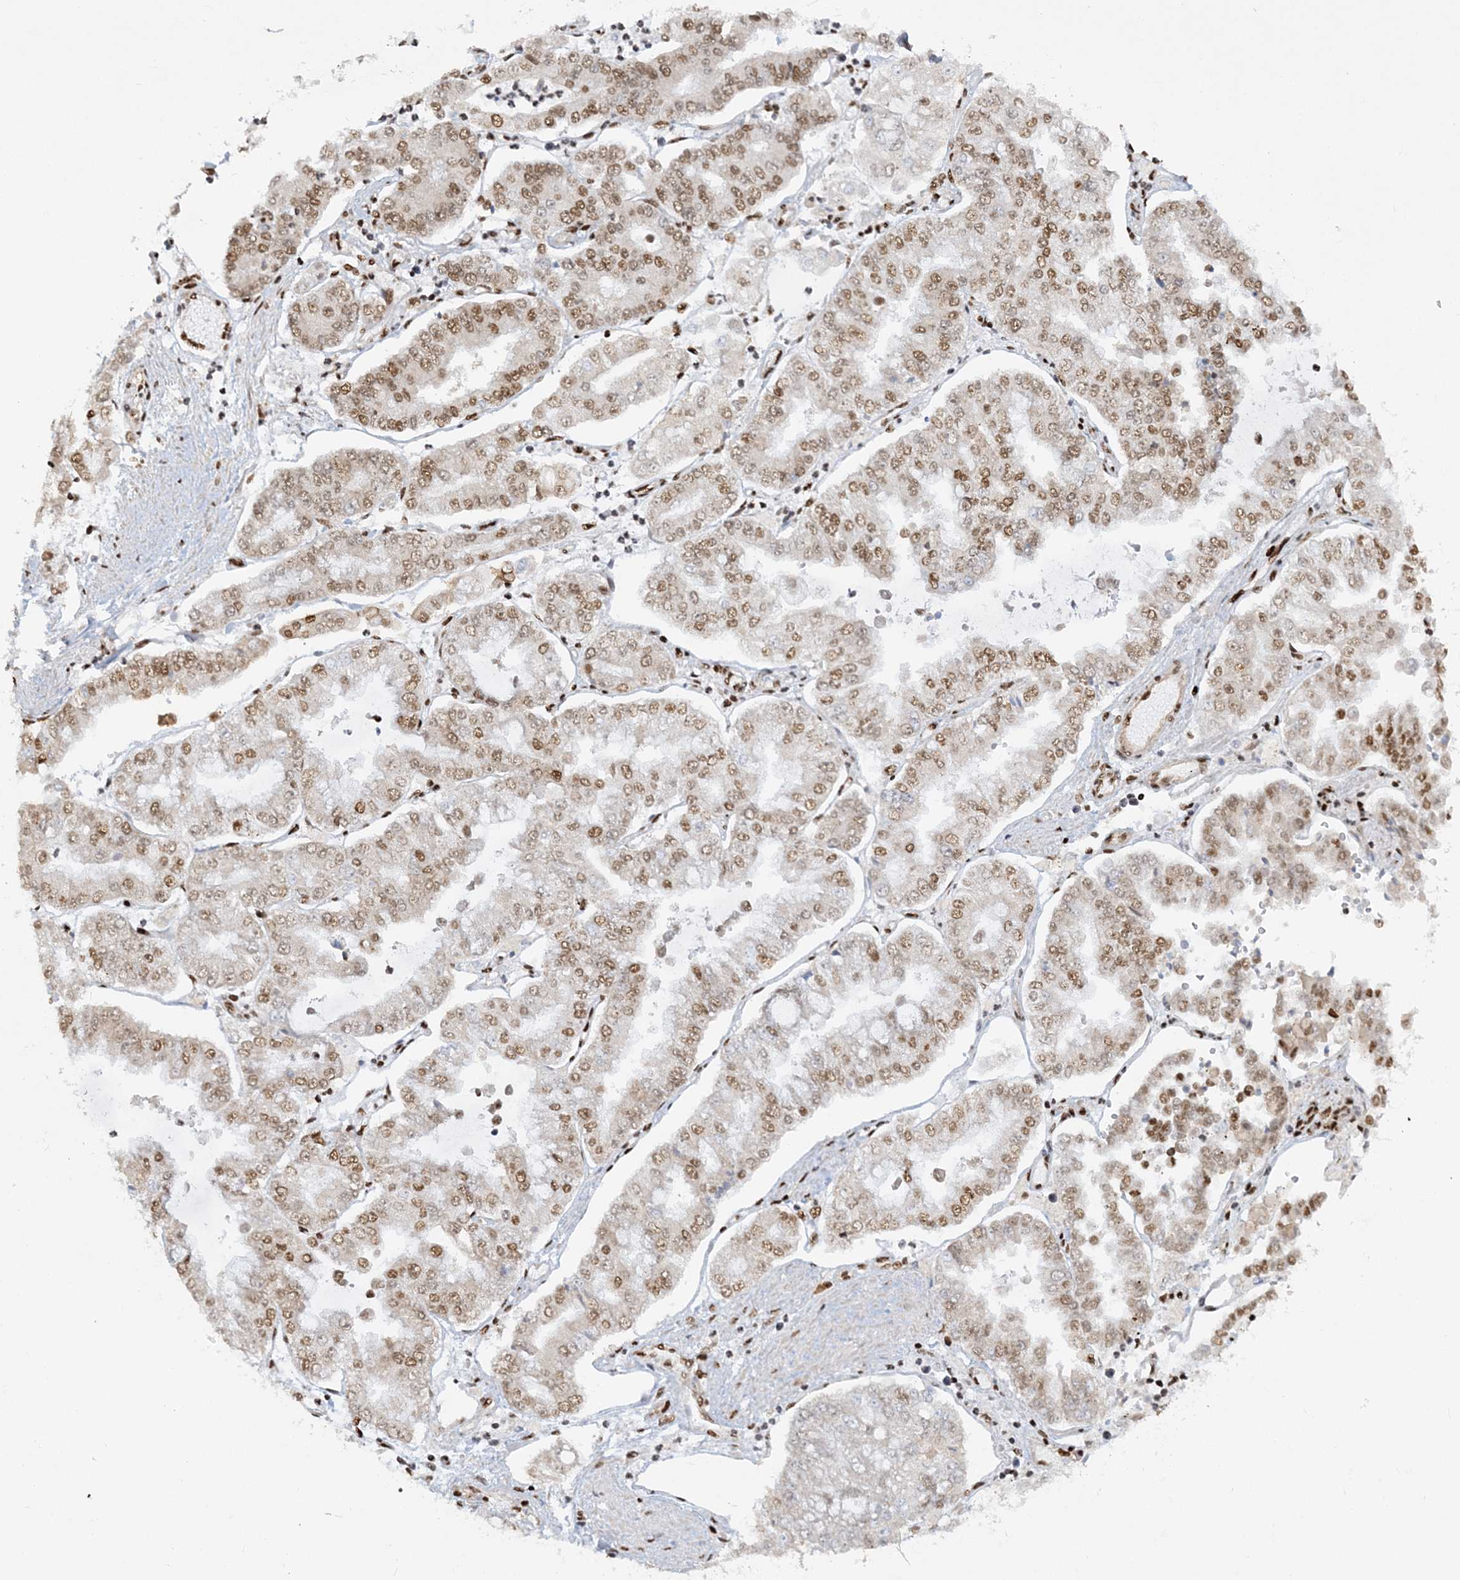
{"staining": {"intensity": "moderate", "quantity": ">75%", "location": "nuclear"}, "tissue": "stomach cancer", "cell_type": "Tumor cells", "image_type": "cancer", "snomed": [{"axis": "morphology", "description": "Adenocarcinoma, NOS"}, {"axis": "topography", "description": "Stomach"}], "caption": "Immunohistochemical staining of human stomach cancer reveals medium levels of moderate nuclear positivity in about >75% of tumor cells. The staining is performed using DAB brown chromogen to label protein expression. The nuclei are counter-stained blue using hematoxylin.", "gene": "DELE1", "patient": {"sex": "male", "age": 76}}